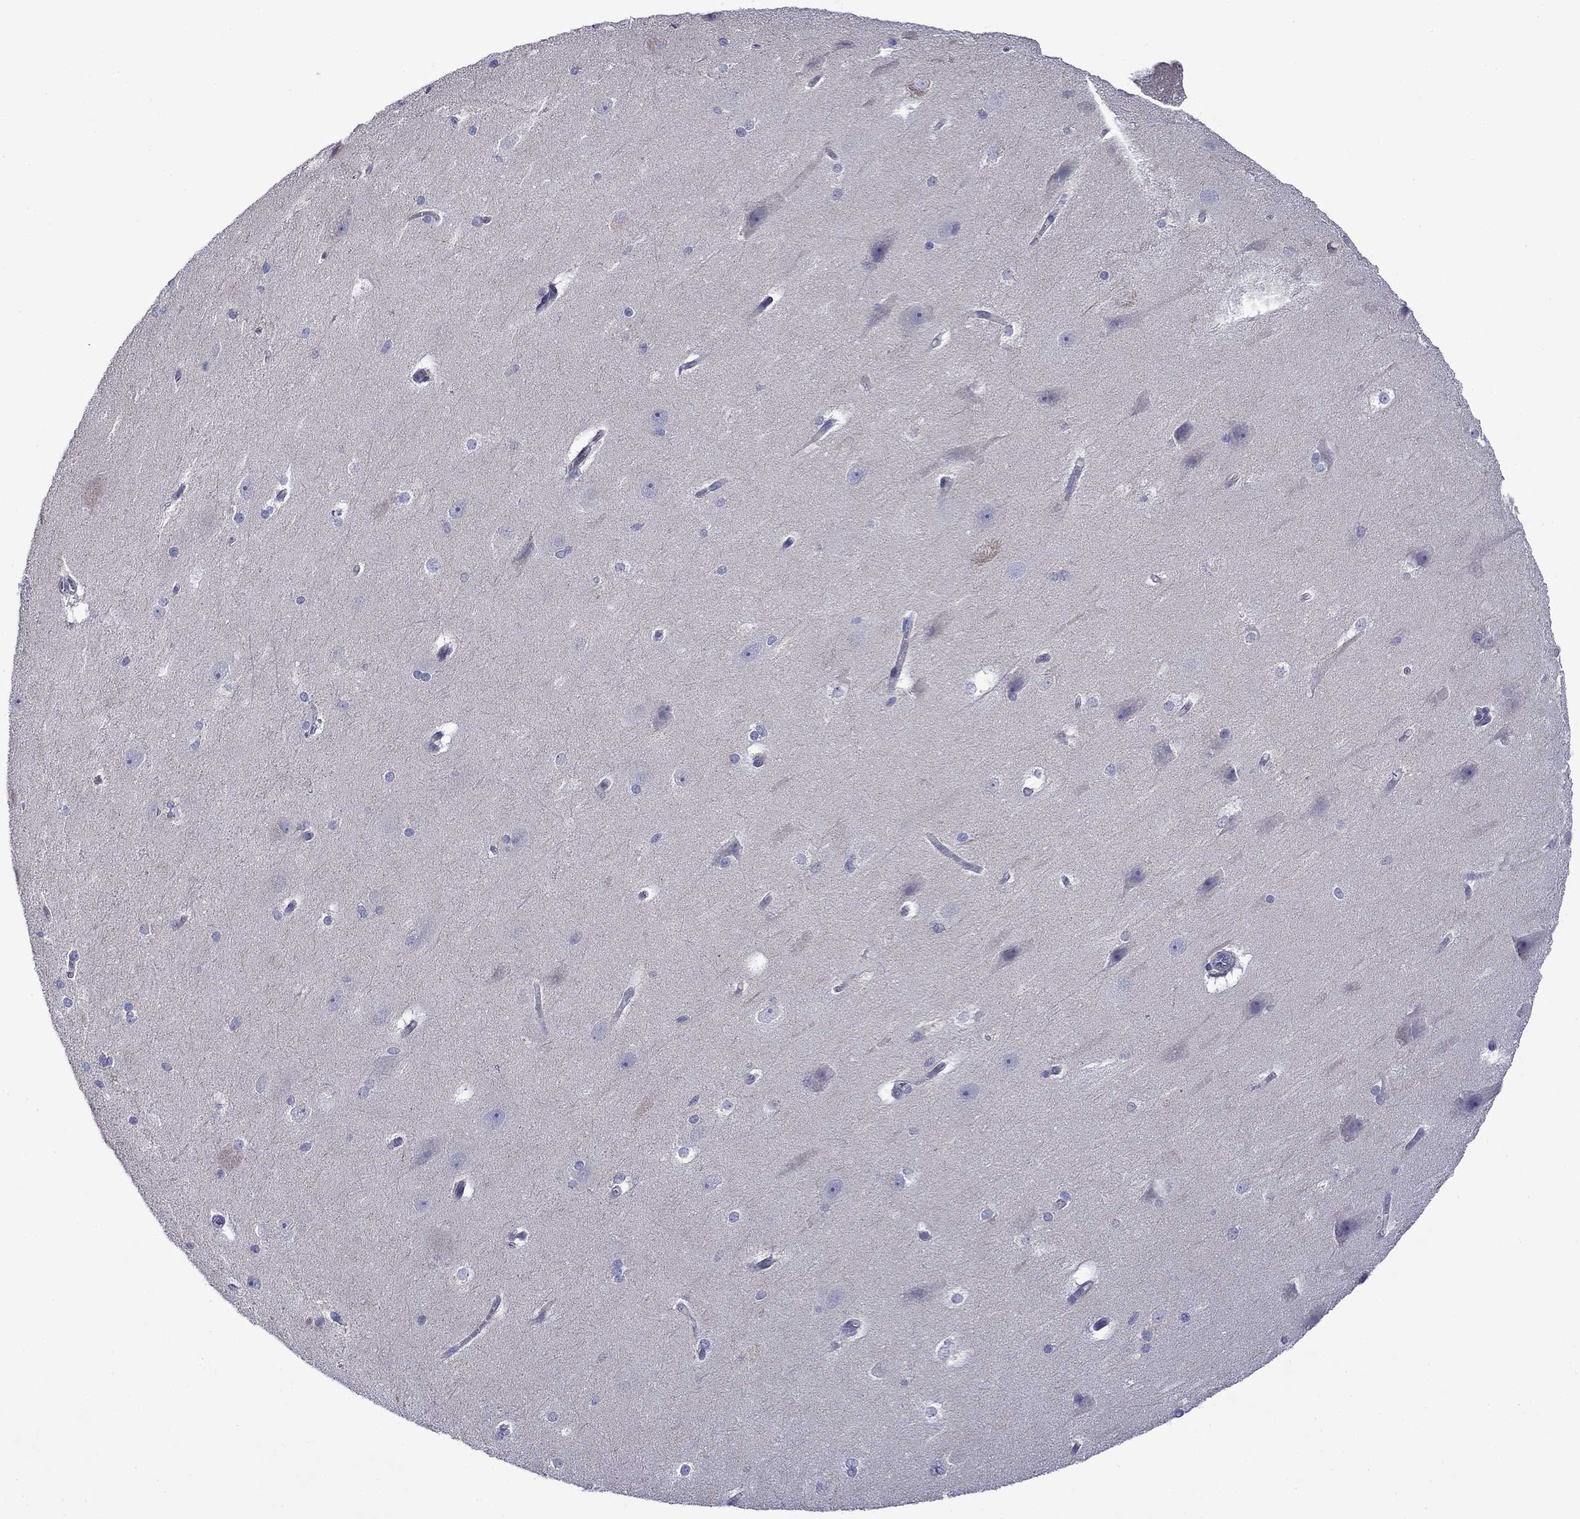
{"staining": {"intensity": "negative", "quantity": "none", "location": "none"}, "tissue": "hippocampus", "cell_type": "Glial cells", "image_type": "normal", "snomed": [{"axis": "morphology", "description": "Normal tissue, NOS"}, {"axis": "topography", "description": "Cerebral cortex"}, {"axis": "topography", "description": "Hippocampus"}], "caption": "Immunohistochemistry of unremarkable hippocampus exhibits no positivity in glial cells. (DAB (3,3'-diaminobenzidine) IHC, high magnification).", "gene": "SPATA7", "patient": {"sex": "female", "age": 19}}